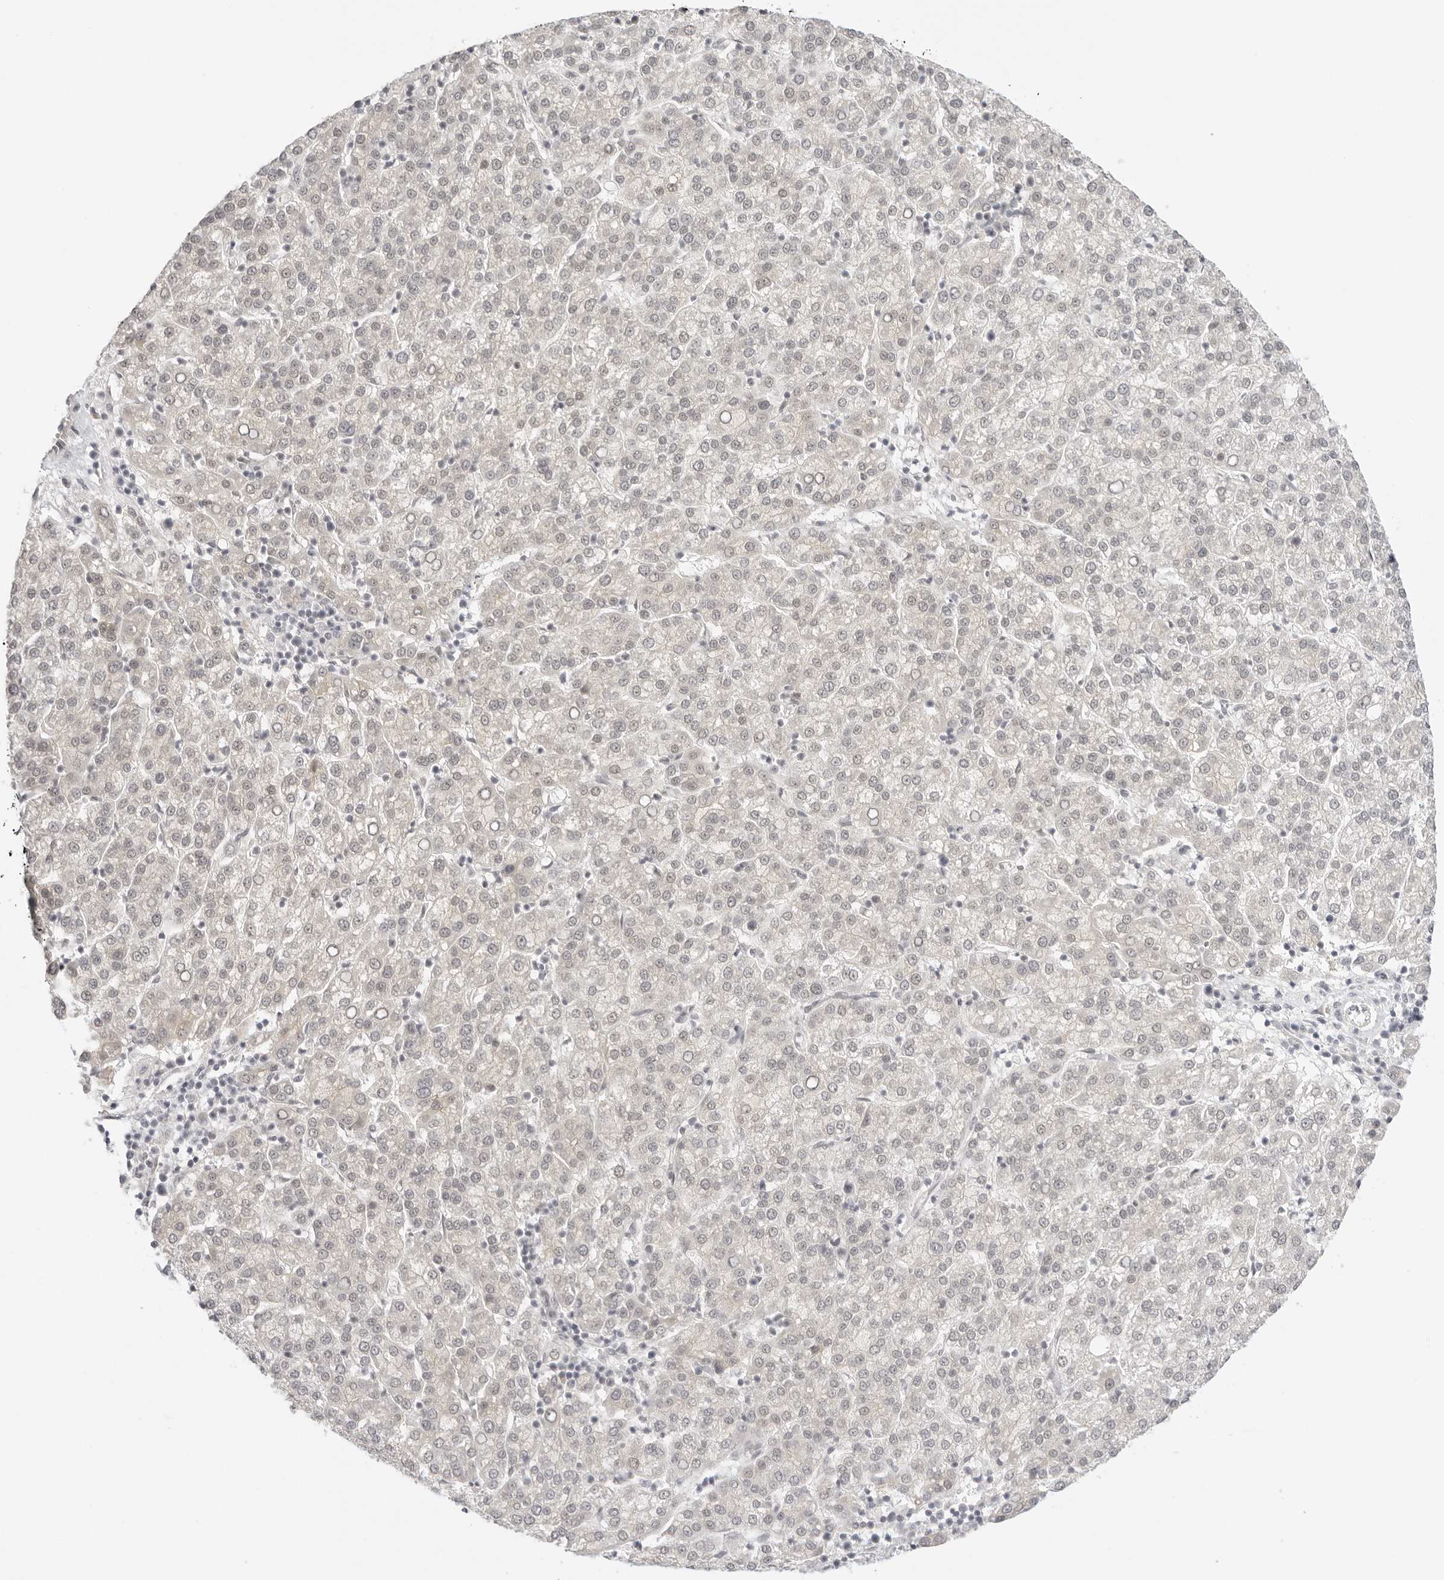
{"staining": {"intensity": "negative", "quantity": "none", "location": "none"}, "tissue": "liver cancer", "cell_type": "Tumor cells", "image_type": "cancer", "snomed": [{"axis": "morphology", "description": "Carcinoma, Hepatocellular, NOS"}, {"axis": "topography", "description": "Liver"}], "caption": "An IHC micrograph of liver cancer is shown. There is no staining in tumor cells of liver cancer. (DAB (3,3'-diaminobenzidine) immunohistochemistry (IHC), high magnification).", "gene": "MED18", "patient": {"sex": "female", "age": 58}}